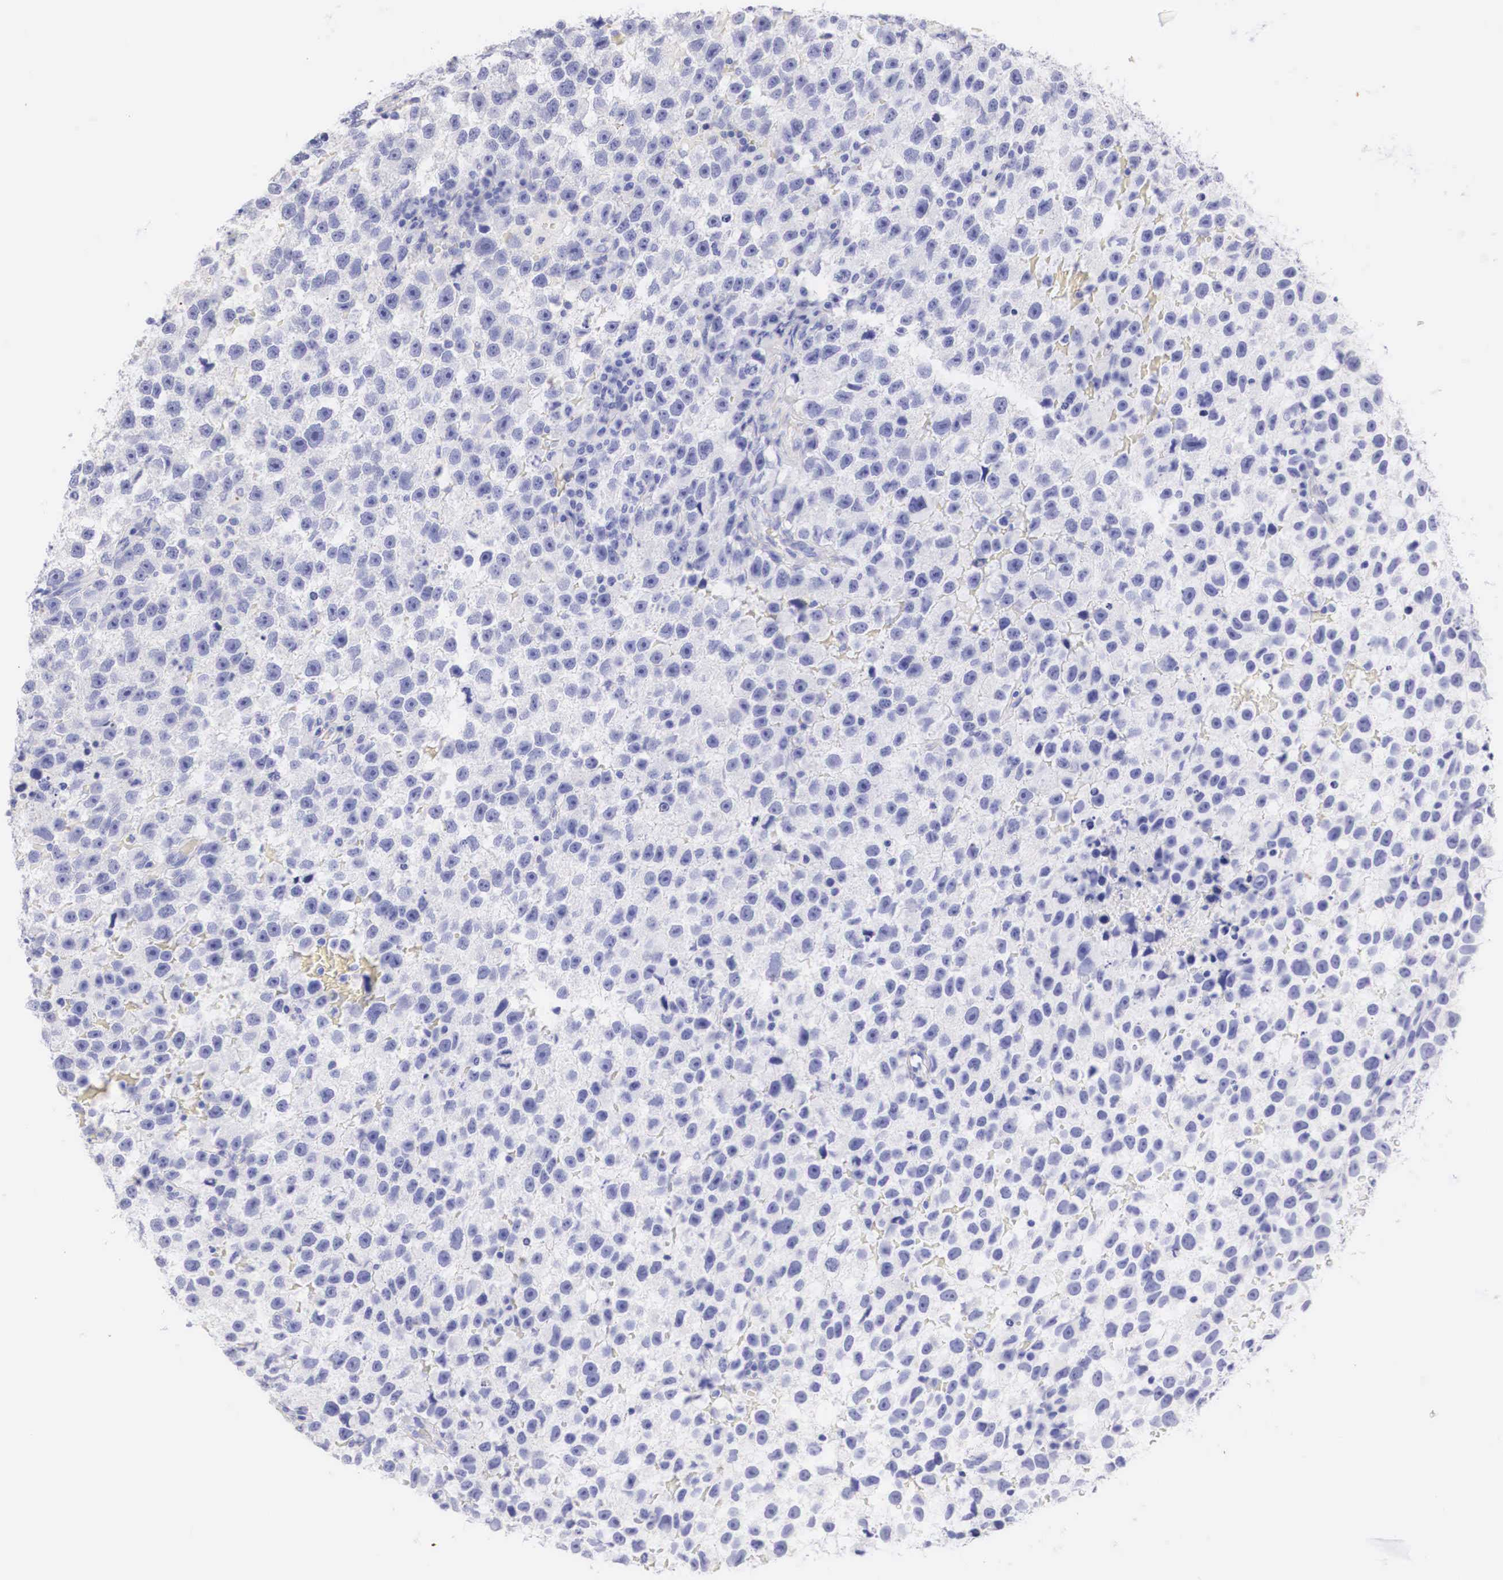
{"staining": {"intensity": "negative", "quantity": "none", "location": "none"}, "tissue": "testis cancer", "cell_type": "Tumor cells", "image_type": "cancer", "snomed": [{"axis": "morphology", "description": "Seminoma, NOS"}, {"axis": "topography", "description": "Testis"}], "caption": "Immunohistochemistry (IHC) of testis cancer demonstrates no positivity in tumor cells.", "gene": "ERBB2", "patient": {"sex": "male", "age": 33}}